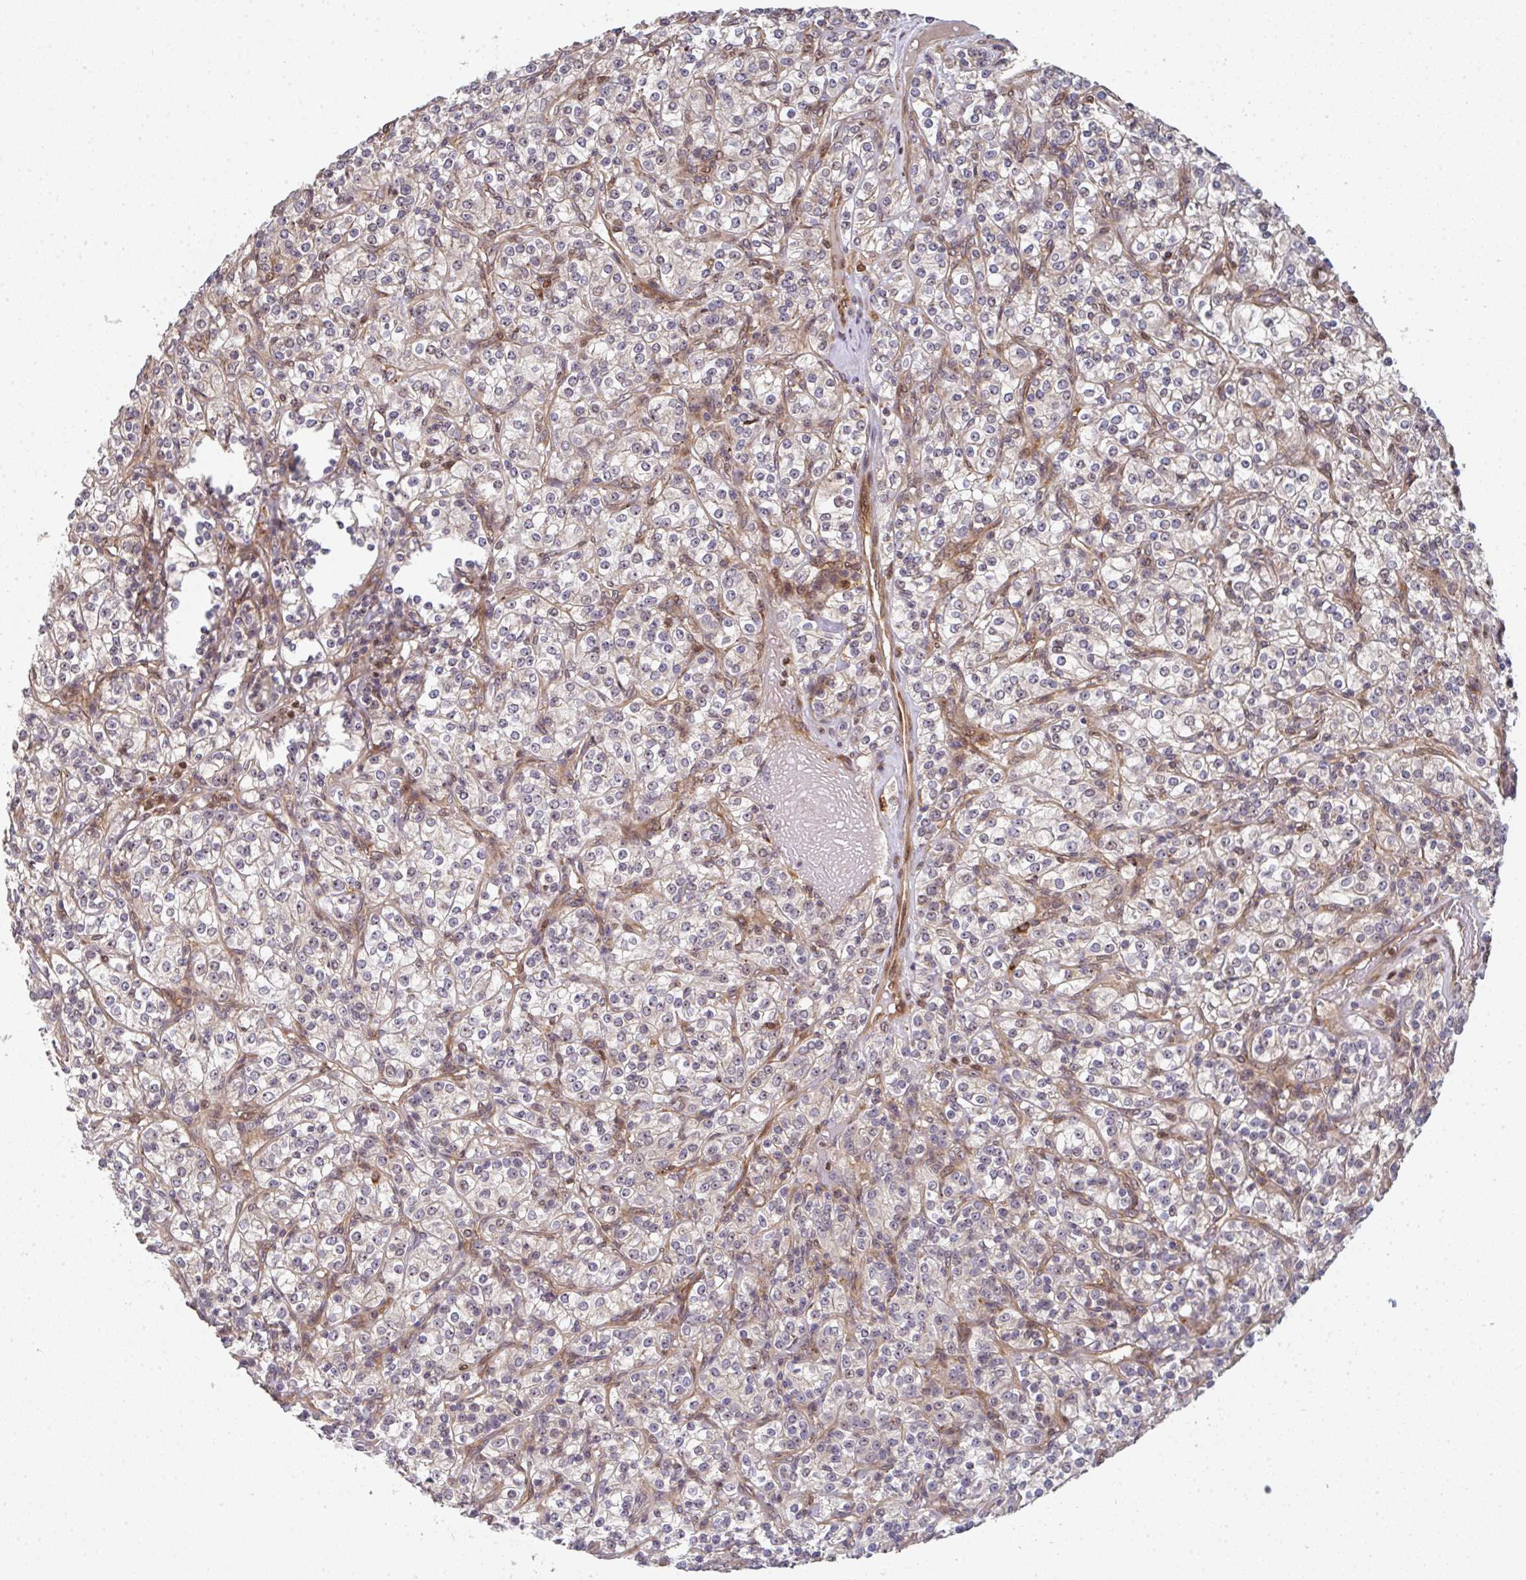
{"staining": {"intensity": "negative", "quantity": "none", "location": "none"}, "tissue": "renal cancer", "cell_type": "Tumor cells", "image_type": "cancer", "snomed": [{"axis": "morphology", "description": "Adenocarcinoma, NOS"}, {"axis": "topography", "description": "Kidney"}], "caption": "Immunohistochemistry (IHC) of adenocarcinoma (renal) displays no expression in tumor cells. Nuclei are stained in blue.", "gene": "SIMC1", "patient": {"sex": "male", "age": 77}}